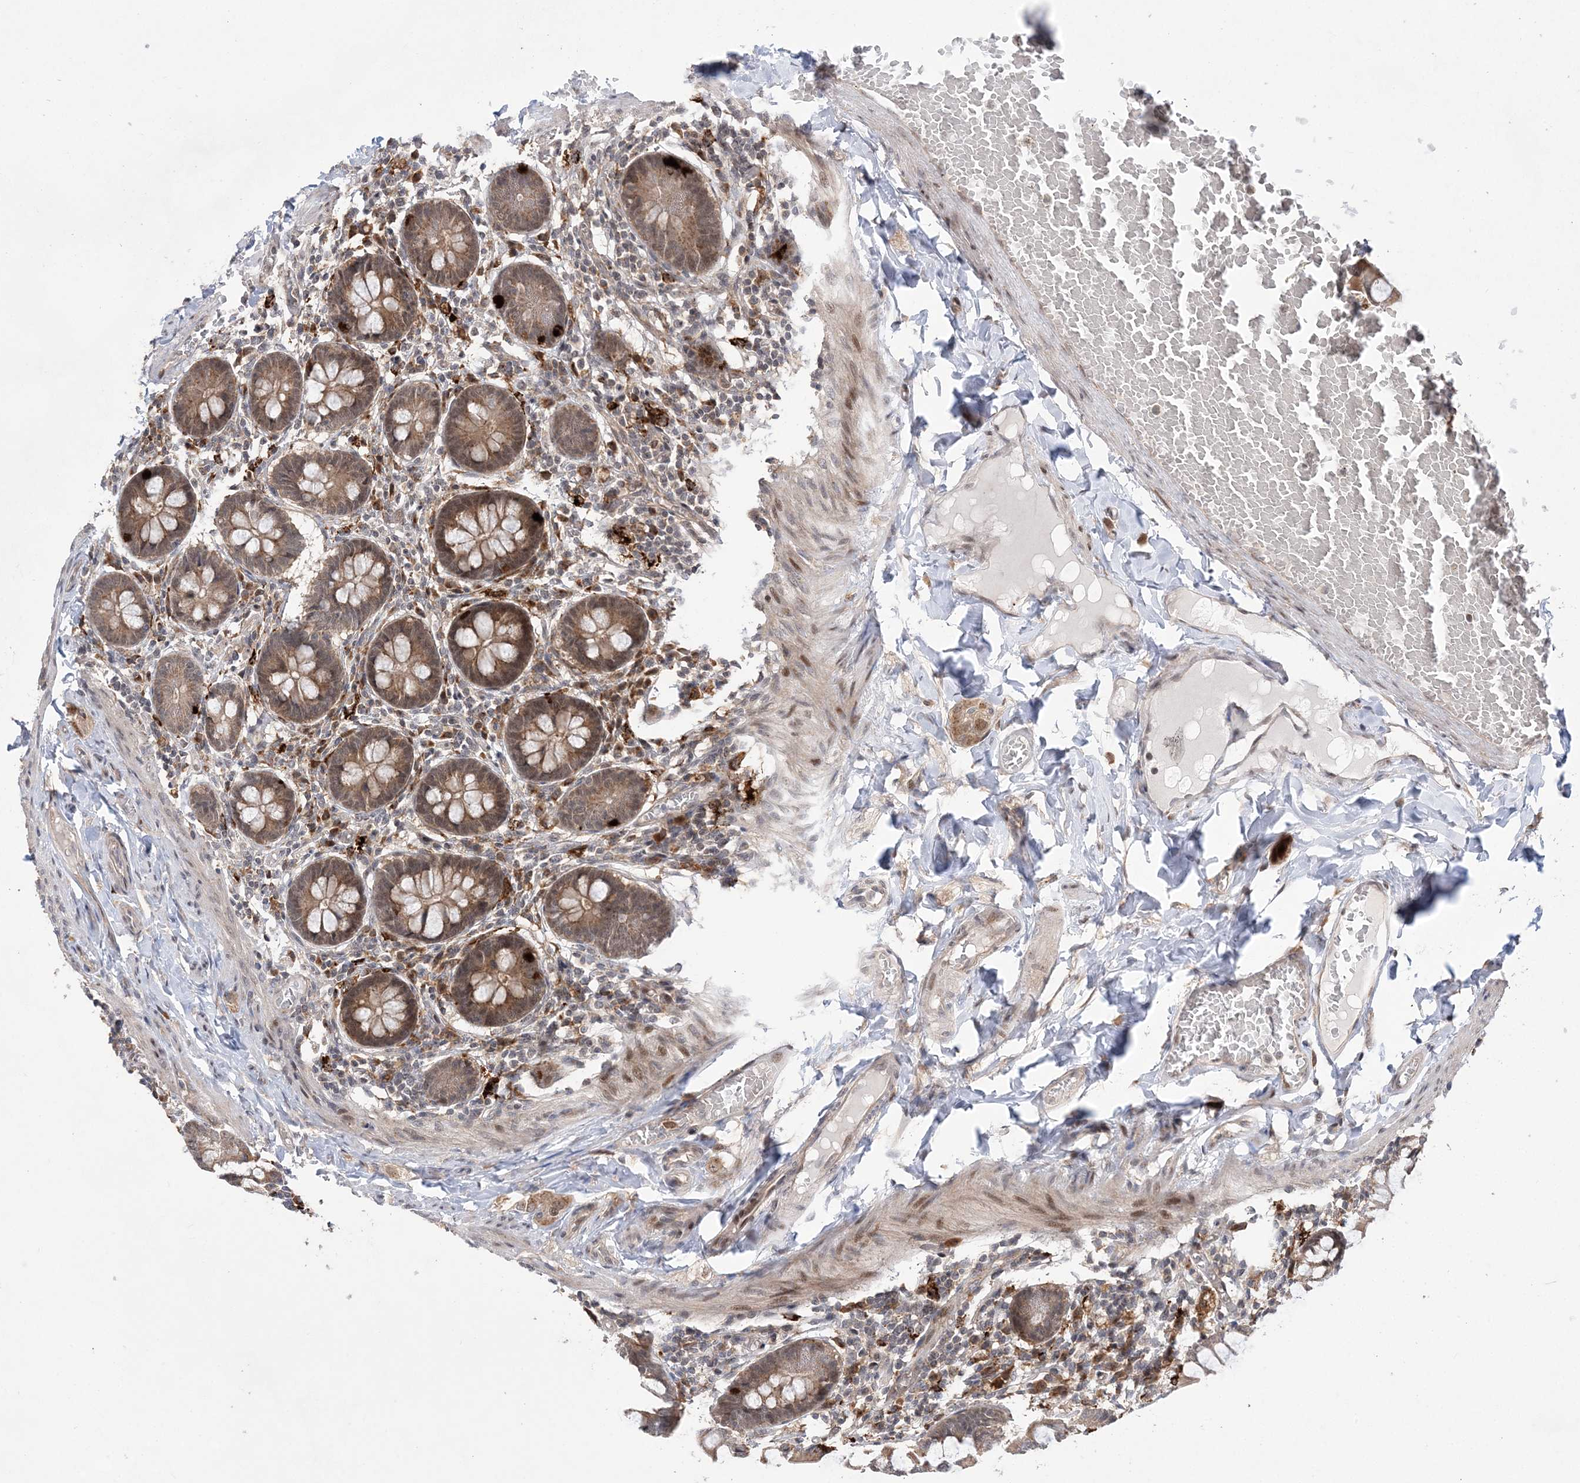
{"staining": {"intensity": "moderate", "quantity": "25%-75%", "location": "cytoplasmic/membranous"}, "tissue": "small intestine", "cell_type": "Glandular cells", "image_type": "normal", "snomed": [{"axis": "morphology", "description": "Normal tissue, NOS"}, {"axis": "topography", "description": "Small intestine"}], "caption": "DAB immunohistochemical staining of normal human small intestine reveals moderate cytoplasmic/membranous protein positivity in approximately 25%-75% of glandular cells. Using DAB (brown) and hematoxylin (blue) stains, captured at high magnification using brightfield microscopy.", "gene": "ANAPC15", "patient": {"sex": "male", "age": 41}}